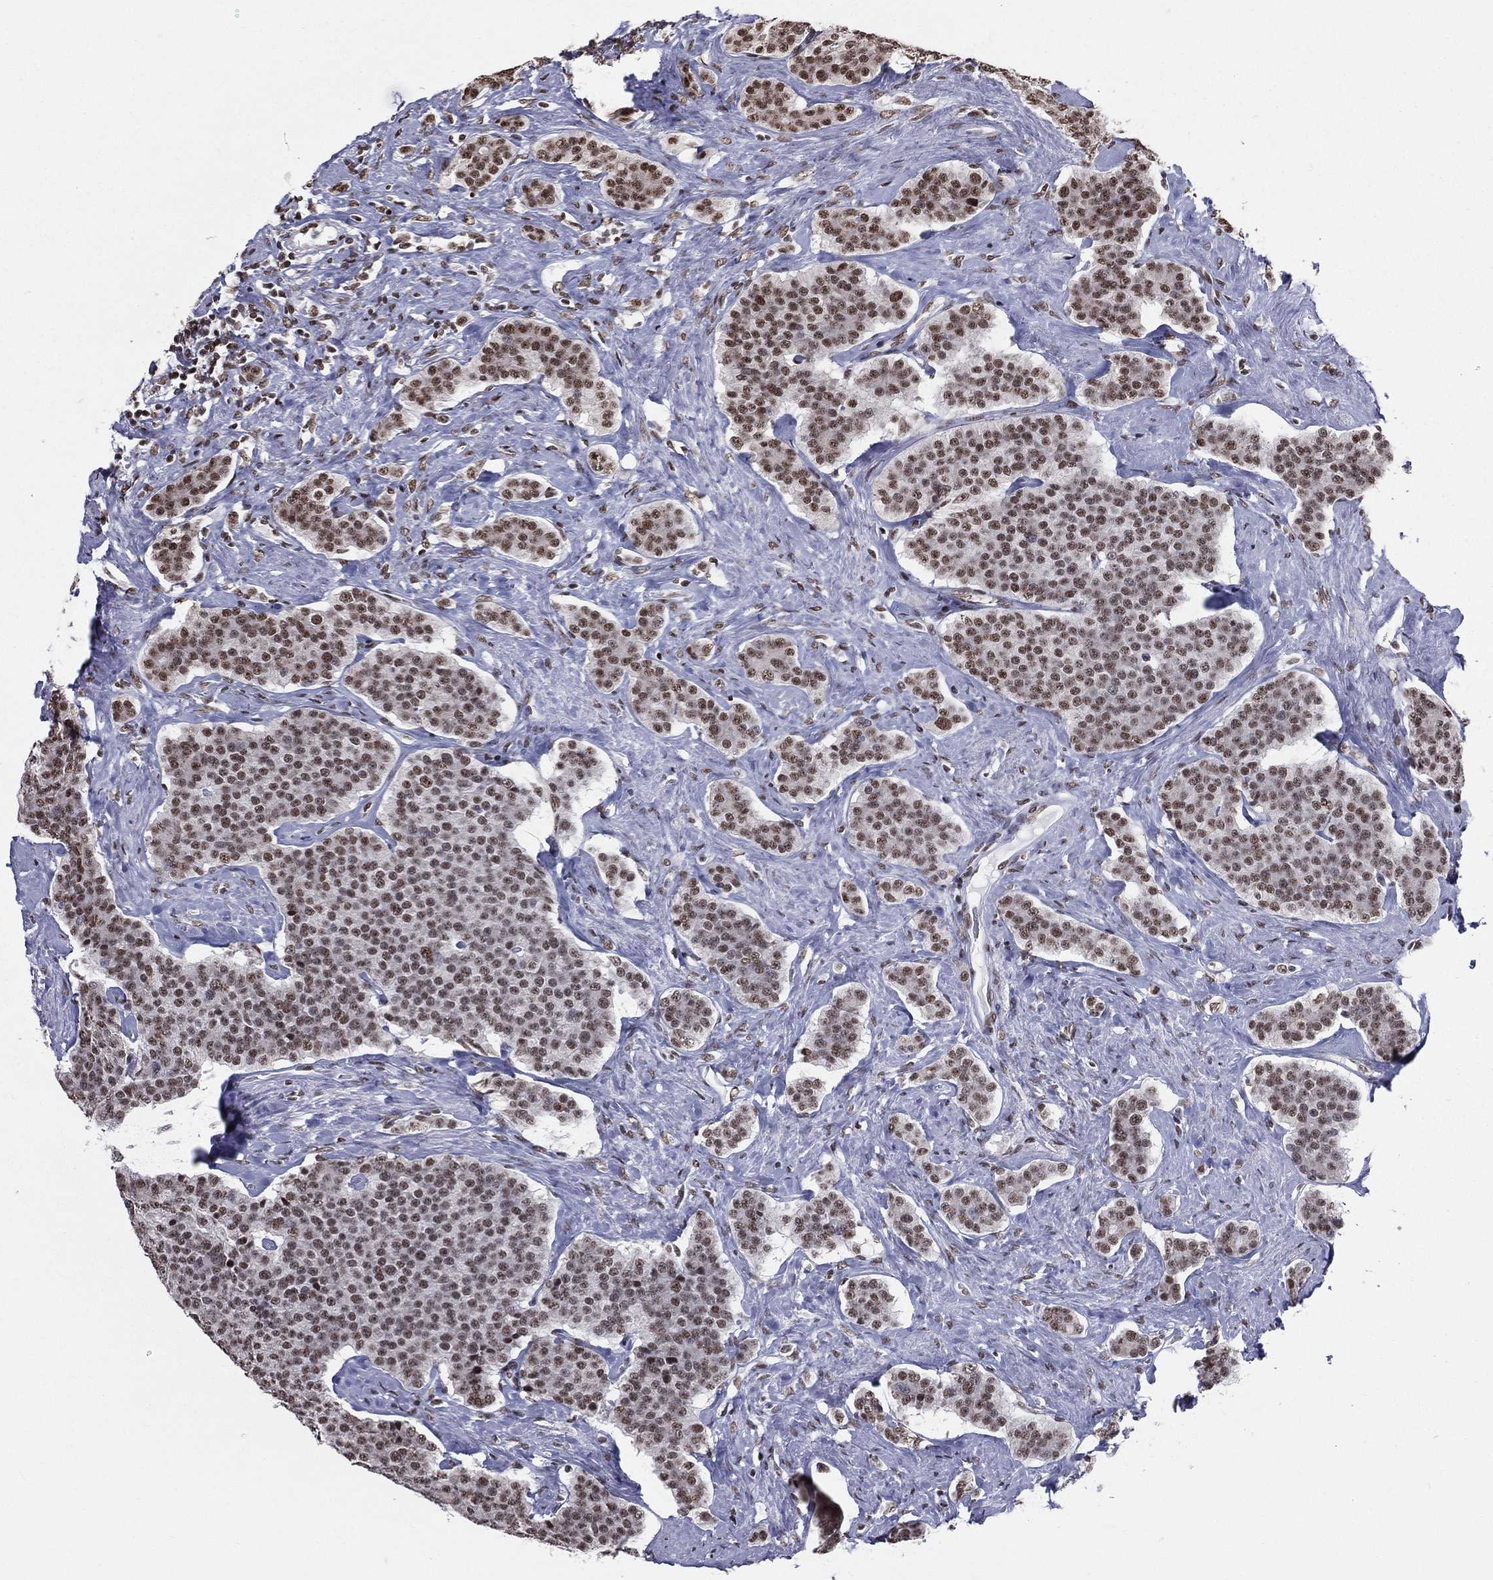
{"staining": {"intensity": "moderate", "quantity": ">75%", "location": "nuclear"}, "tissue": "carcinoid", "cell_type": "Tumor cells", "image_type": "cancer", "snomed": [{"axis": "morphology", "description": "Carcinoid, malignant, NOS"}, {"axis": "topography", "description": "Small intestine"}], "caption": "Immunohistochemistry photomicrograph of malignant carcinoid stained for a protein (brown), which shows medium levels of moderate nuclear positivity in about >75% of tumor cells.", "gene": "ZNF7", "patient": {"sex": "female", "age": 58}}